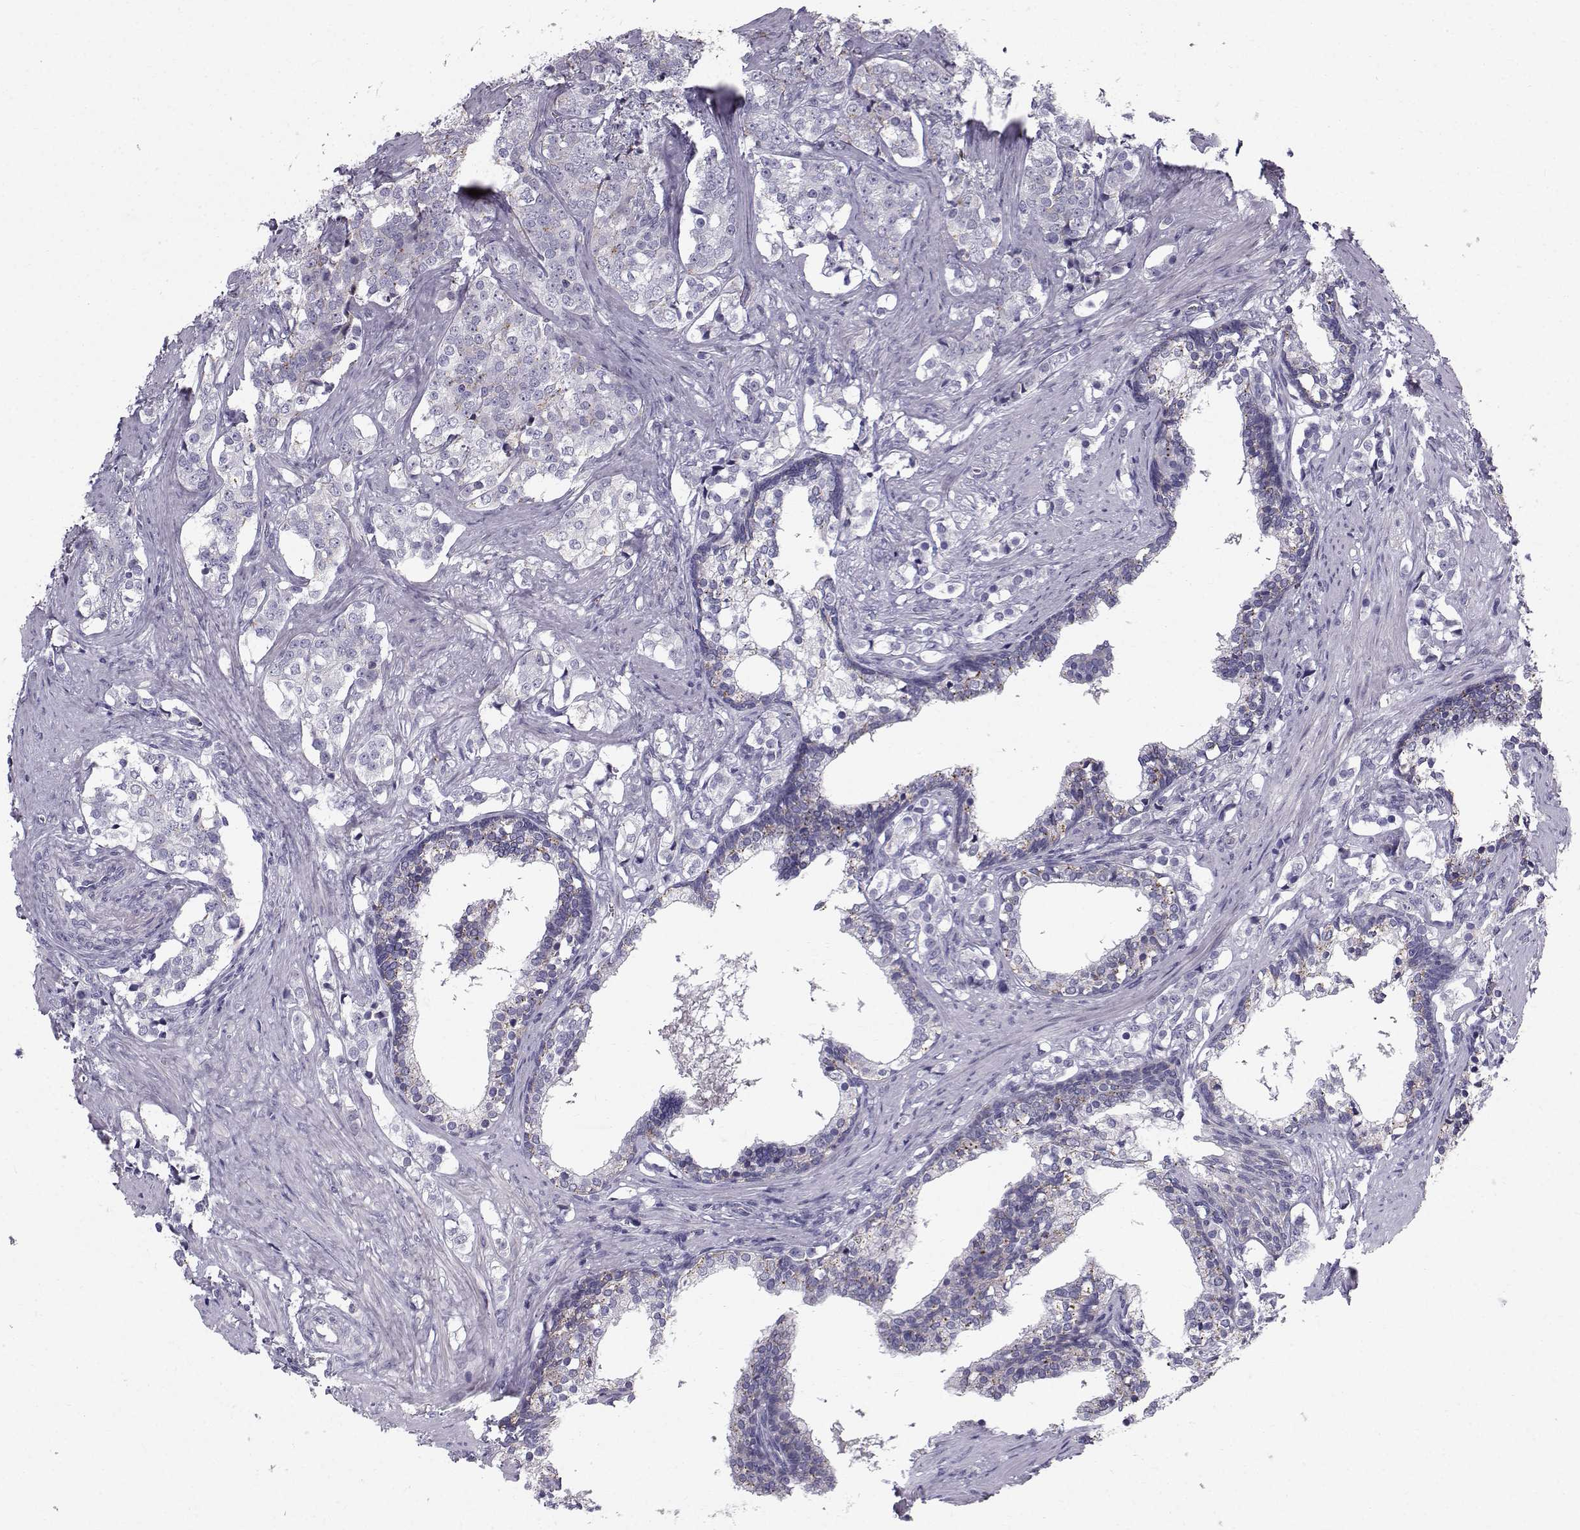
{"staining": {"intensity": "negative", "quantity": "none", "location": "none"}, "tissue": "prostate cancer", "cell_type": "Tumor cells", "image_type": "cancer", "snomed": [{"axis": "morphology", "description": "Adenocarcinoma, NOS"}, {"axis": "topography", "description": "Prostate and seminal vesicle, NOS"}], "caption": "Prostate cancer was stained to show a protein in brown. There is no significant positivity in tumor cells. (DAB (3,3'-diaminobenzidine) immunohistochemistry with hematoxylin counter stain).", "gene": "CALCR", "patient": {"sex": "male", "age": 63}}